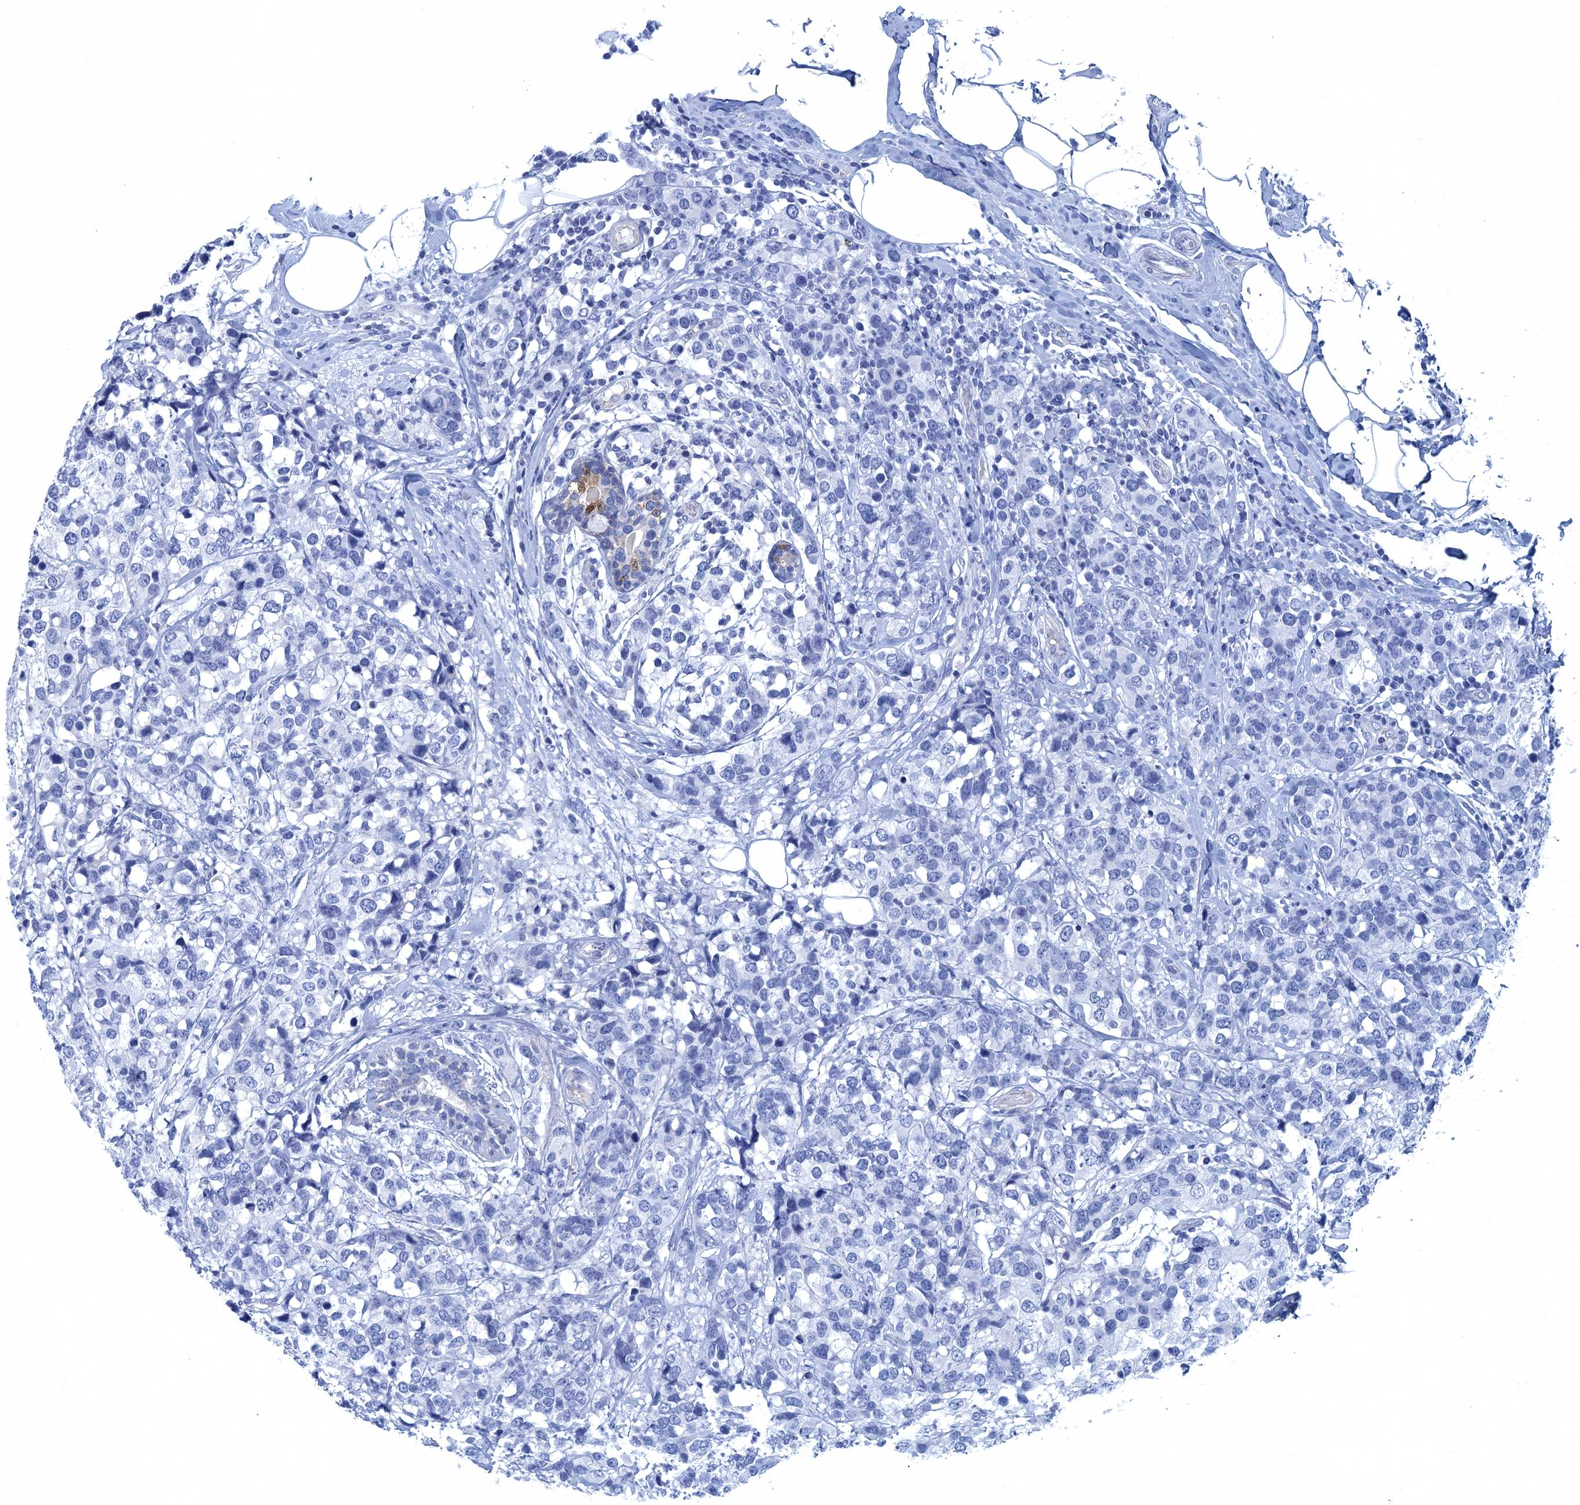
{"staining": {"intensity": "negative", "quantity": "none", "location": "none"}, "tissue": "breast cancer", "cell_type": "Tumor cells", "image_type": "cancer", "snomed": [{"axis": "morphology", "description": "Lobular carcinoma"}, {"axis": "topography", "description": "Breast"}], "caption": "IHC of human breast cancer (lobular carcinoma) exhibits no expression in tumor cells.", "gene": "CALML5", "patient": {"sex": "female", "age": 59}}